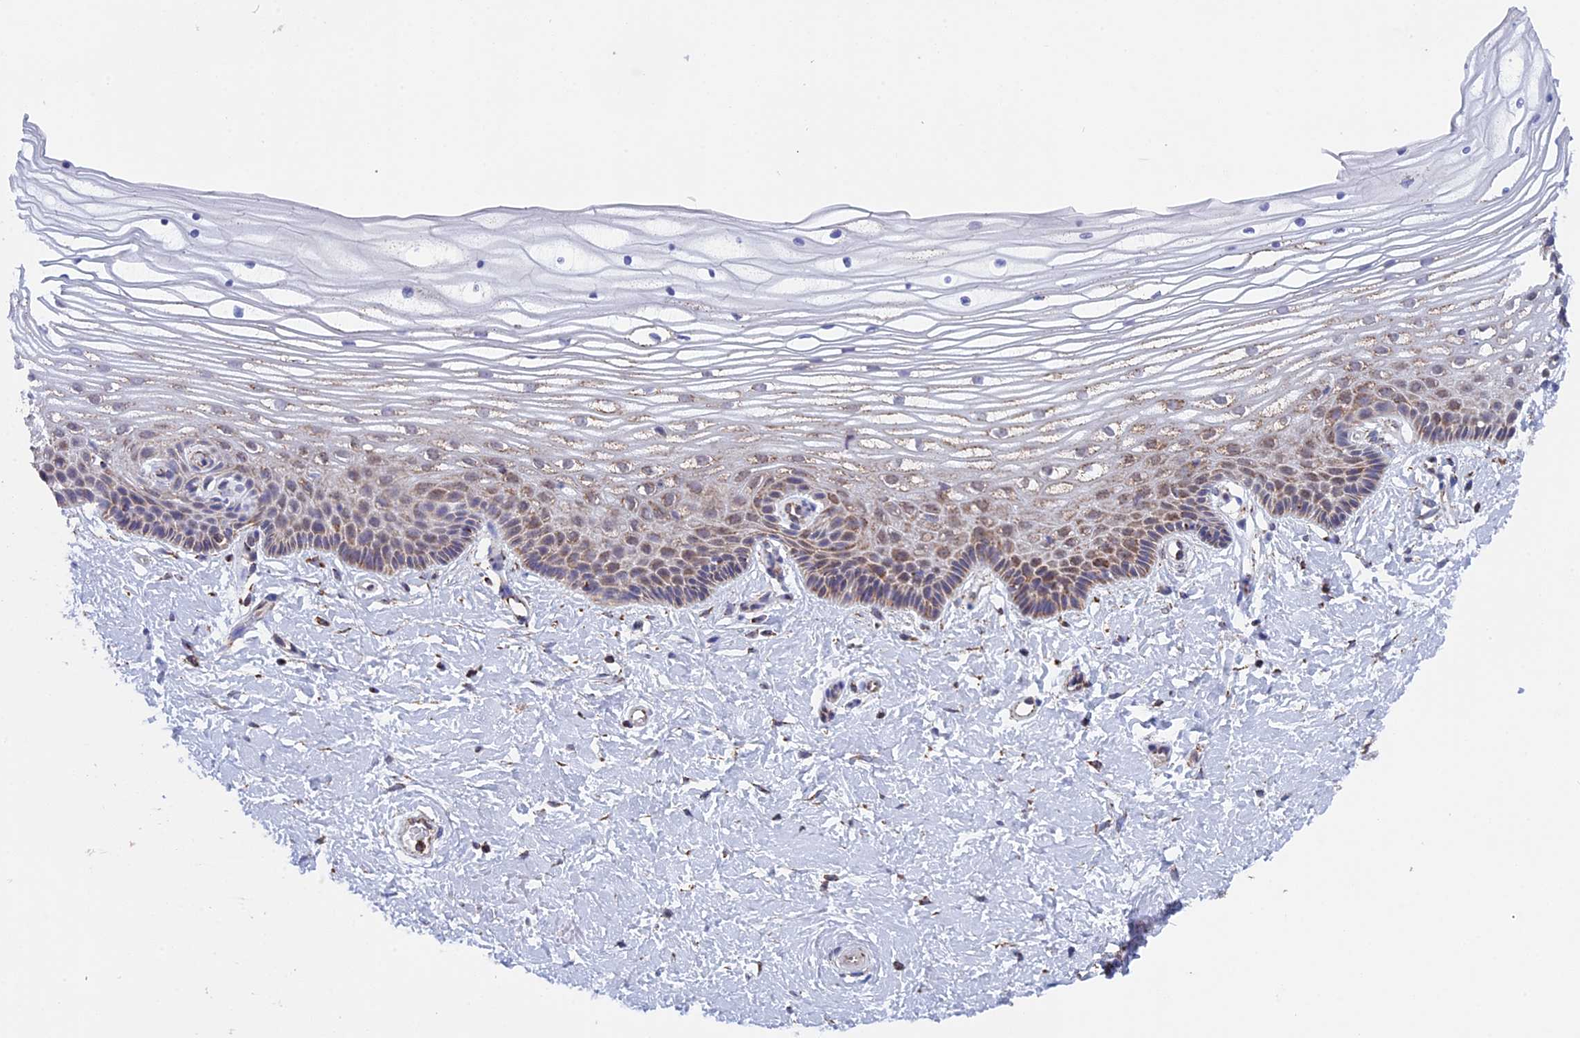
{"staining": {"intensity": "moderate", "quantity": "25%-75%", "location": "cytoplasmic/membranous"}, "tissue": "vagina", "cell_type": "Squamous epithelial cells", "image_type": "normal", "snomed": [{"axis": "morphology", "description": "Normal tissue, NOS"}, {"axis": "topography", "description": "Vagina"}, {"axis": "topography", "description": "Cervix"}], "caption": "Immunohistochemical staining of benign vagina demonstrates moderate cytoplasmic/membranous protein staining in about 25%-75% of squamous epithelial cells. (Brightfield microscopy of DAB IHC at high magnification).", "gene": "CDC16", "patient": {"sex": "female", "age": 40}}